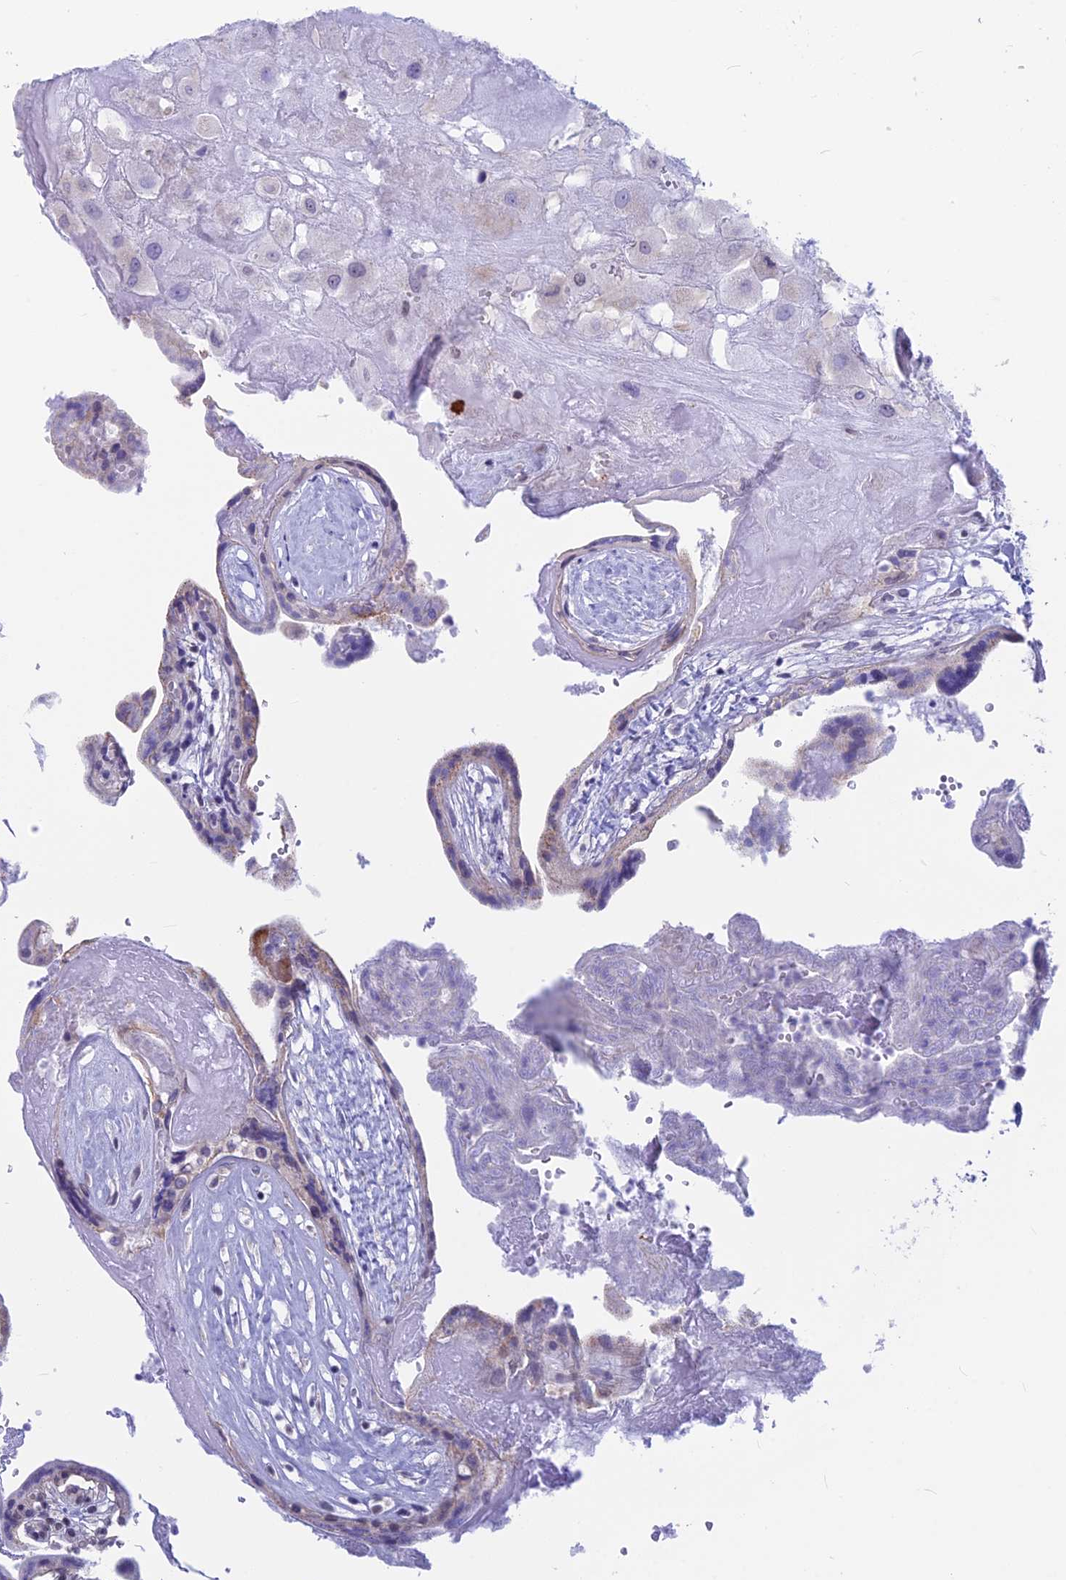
{"staining": {"intensity": "negative", "quantity": "none", "location": "none"}, "tissue": "placenta", "cell_type": "Decidual cells", "image_type": "normal", "snomed": [{"axis": "morphology", "description": "Normal tissue, NOS"}, {"axis": "topography", "description": "Placenta"}], "caption": "Immunohistochemistry image of benign human placenta stained for a protein (brown), which displays no positivity in decidual cells. (DAB (3,3'-diaminobenzidine) immunohistochemistry (IHC) visualized using brightfield microscopy, high magnification).", "gene": "SRSF5", "patient": {"sex": "female", "age": 37}}